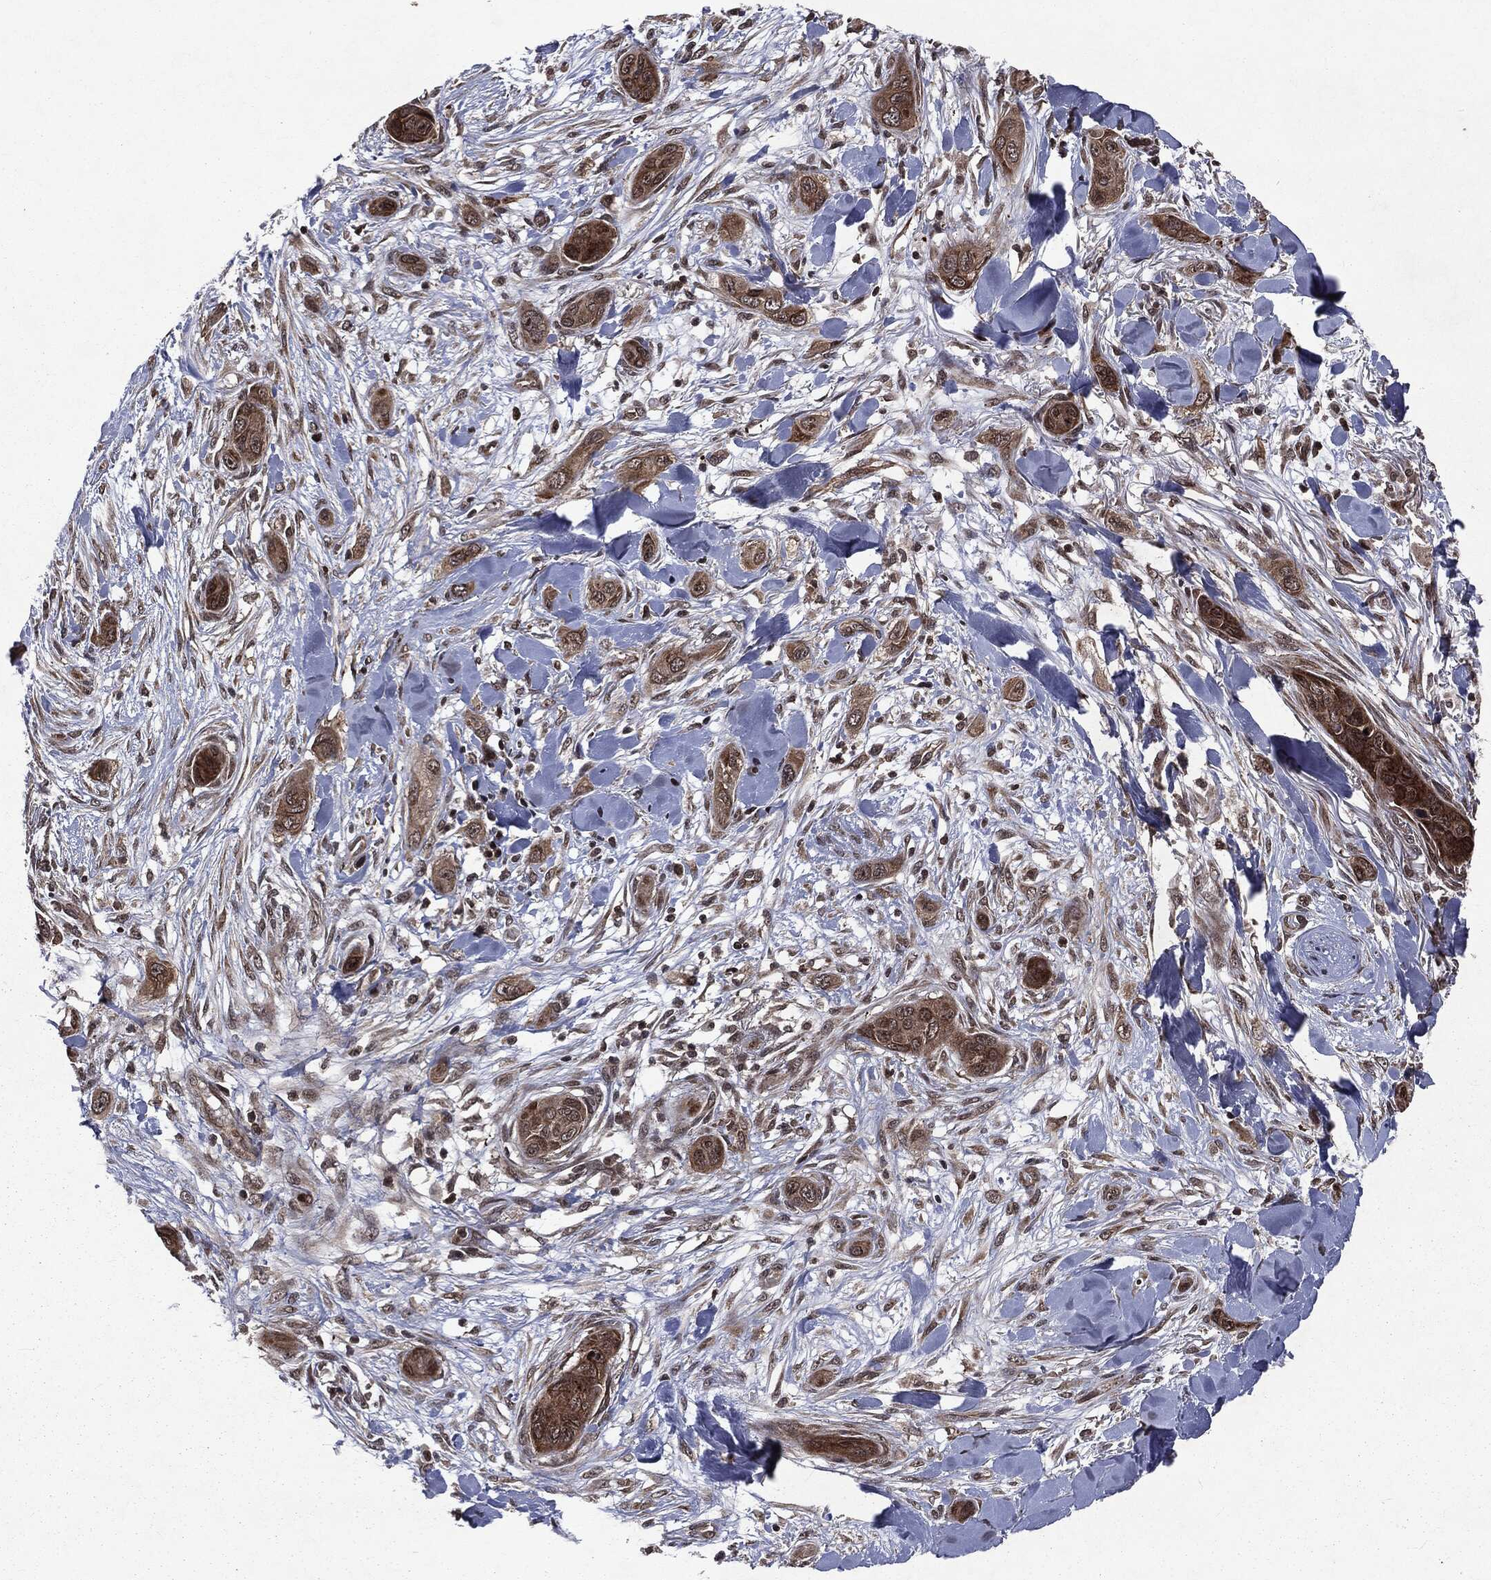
{"staining": {"intensity": "strong", "quantity": "25%-75%", "location": "cytoplasmic/membranous,nuclear"}, "tissue": "skin cancer", "cell_type": "Tumor cells", "image_type": "cancer", "snomed": [{"axis": "morphology", "description": "Squamous cell carcinoma, NOS"}, {"axis": "topography", "description": "Skin"}], "caption": "This histopathology image demonstrates immunohistochemistry (IHC) staining of skin cancer, with high strong cytoplasmic/membranous and nuclear expression in about 25%-75% of tumor cells.", "gene": "STAU2", "patient": {"sex": "male", "age": 78}}